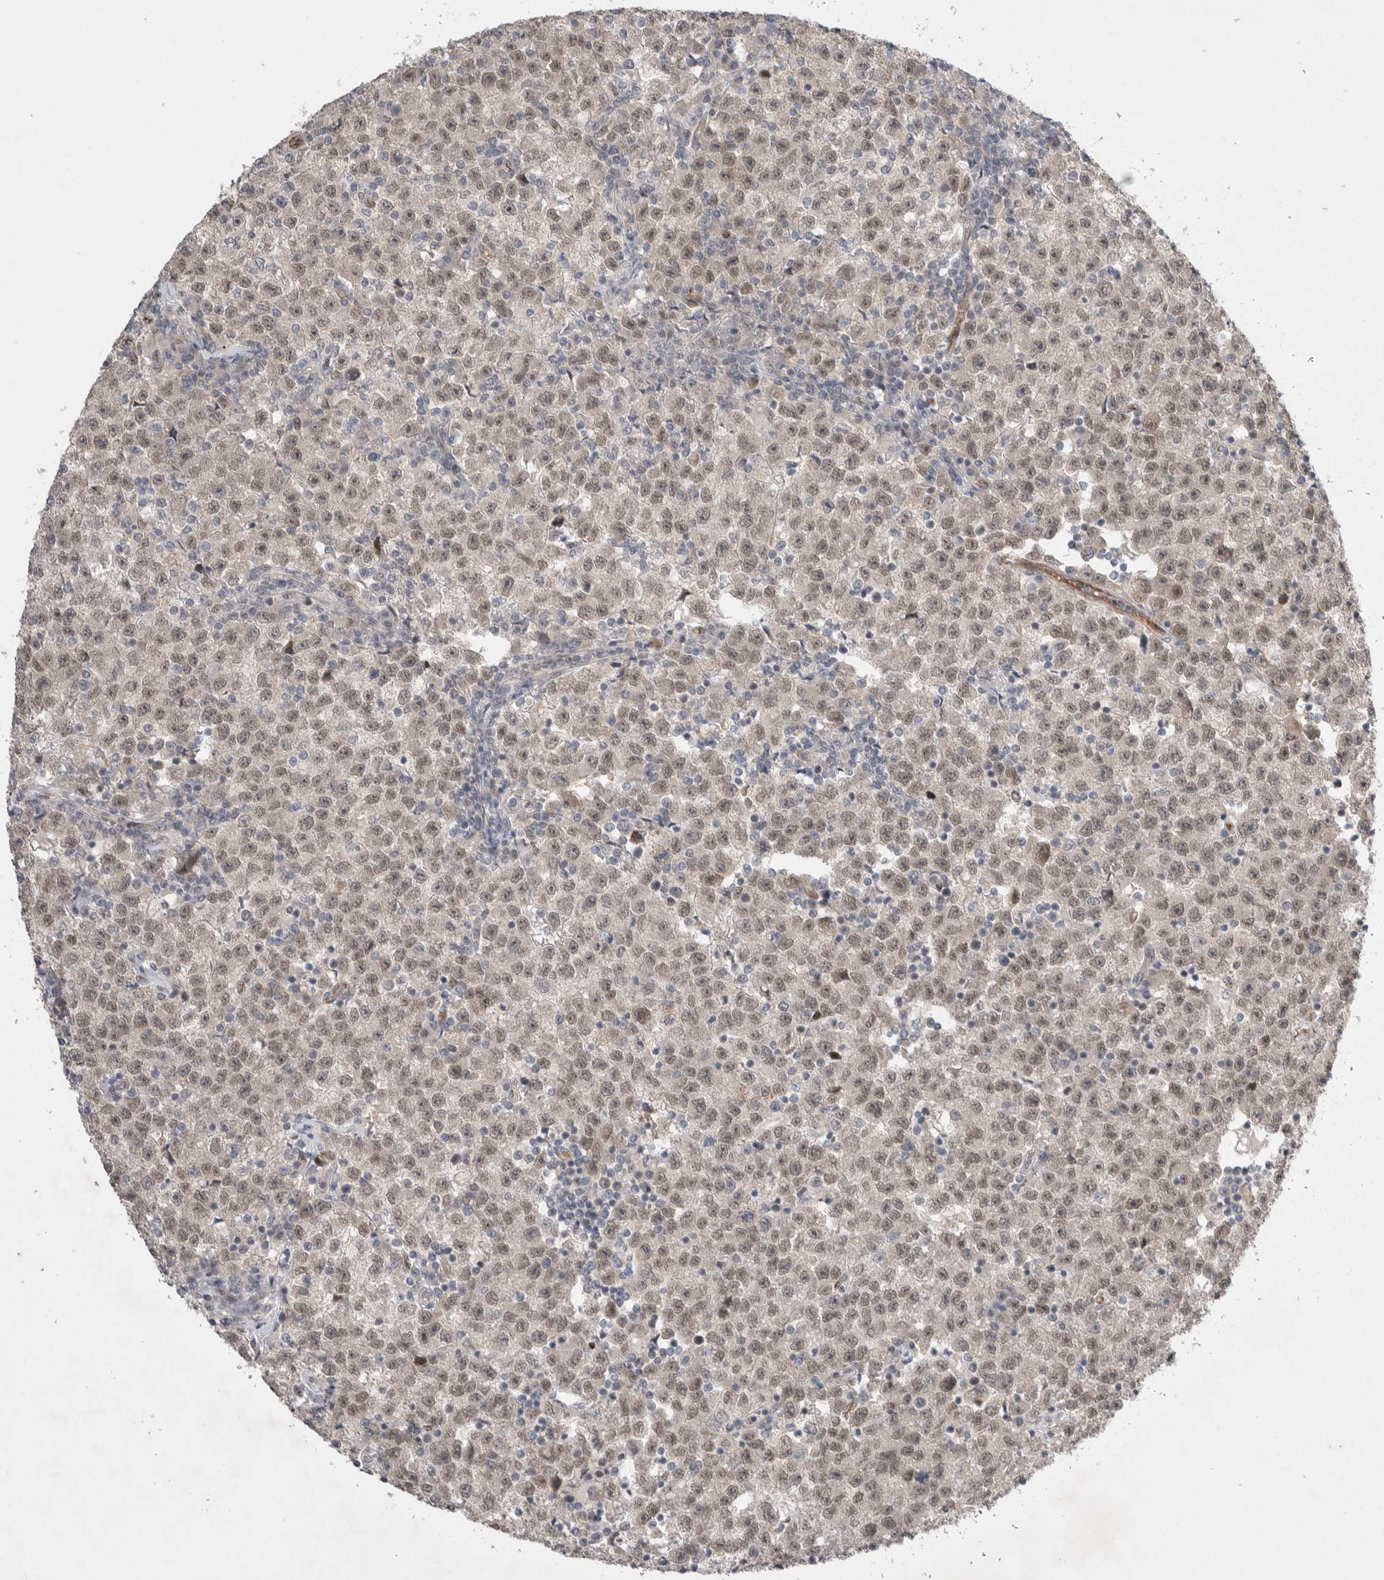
{"staining": {"intensity": "weak", "quantity": ">75%", "location": "nuclear"}, "tissue": "testis cancer", "cell_type": "Tumor cells", "image_type": "cancer", "snomed": [{"axis": "morphology", "description": "Seminoma, NOS"}, {"axis": "topography", "description": "Testis"}], "caption": "Protein staining shows weak nuclear positivity in about >75% of tumor cells in testis seminoma. The staining was performed using DAB (3,3'-diaminobenzidine), with brown indicating positive protein expression. Nuclei are stained blue with hematoxylin.", "gene": "ZNF704", "patient": {"sex": "male", "age": 22}}